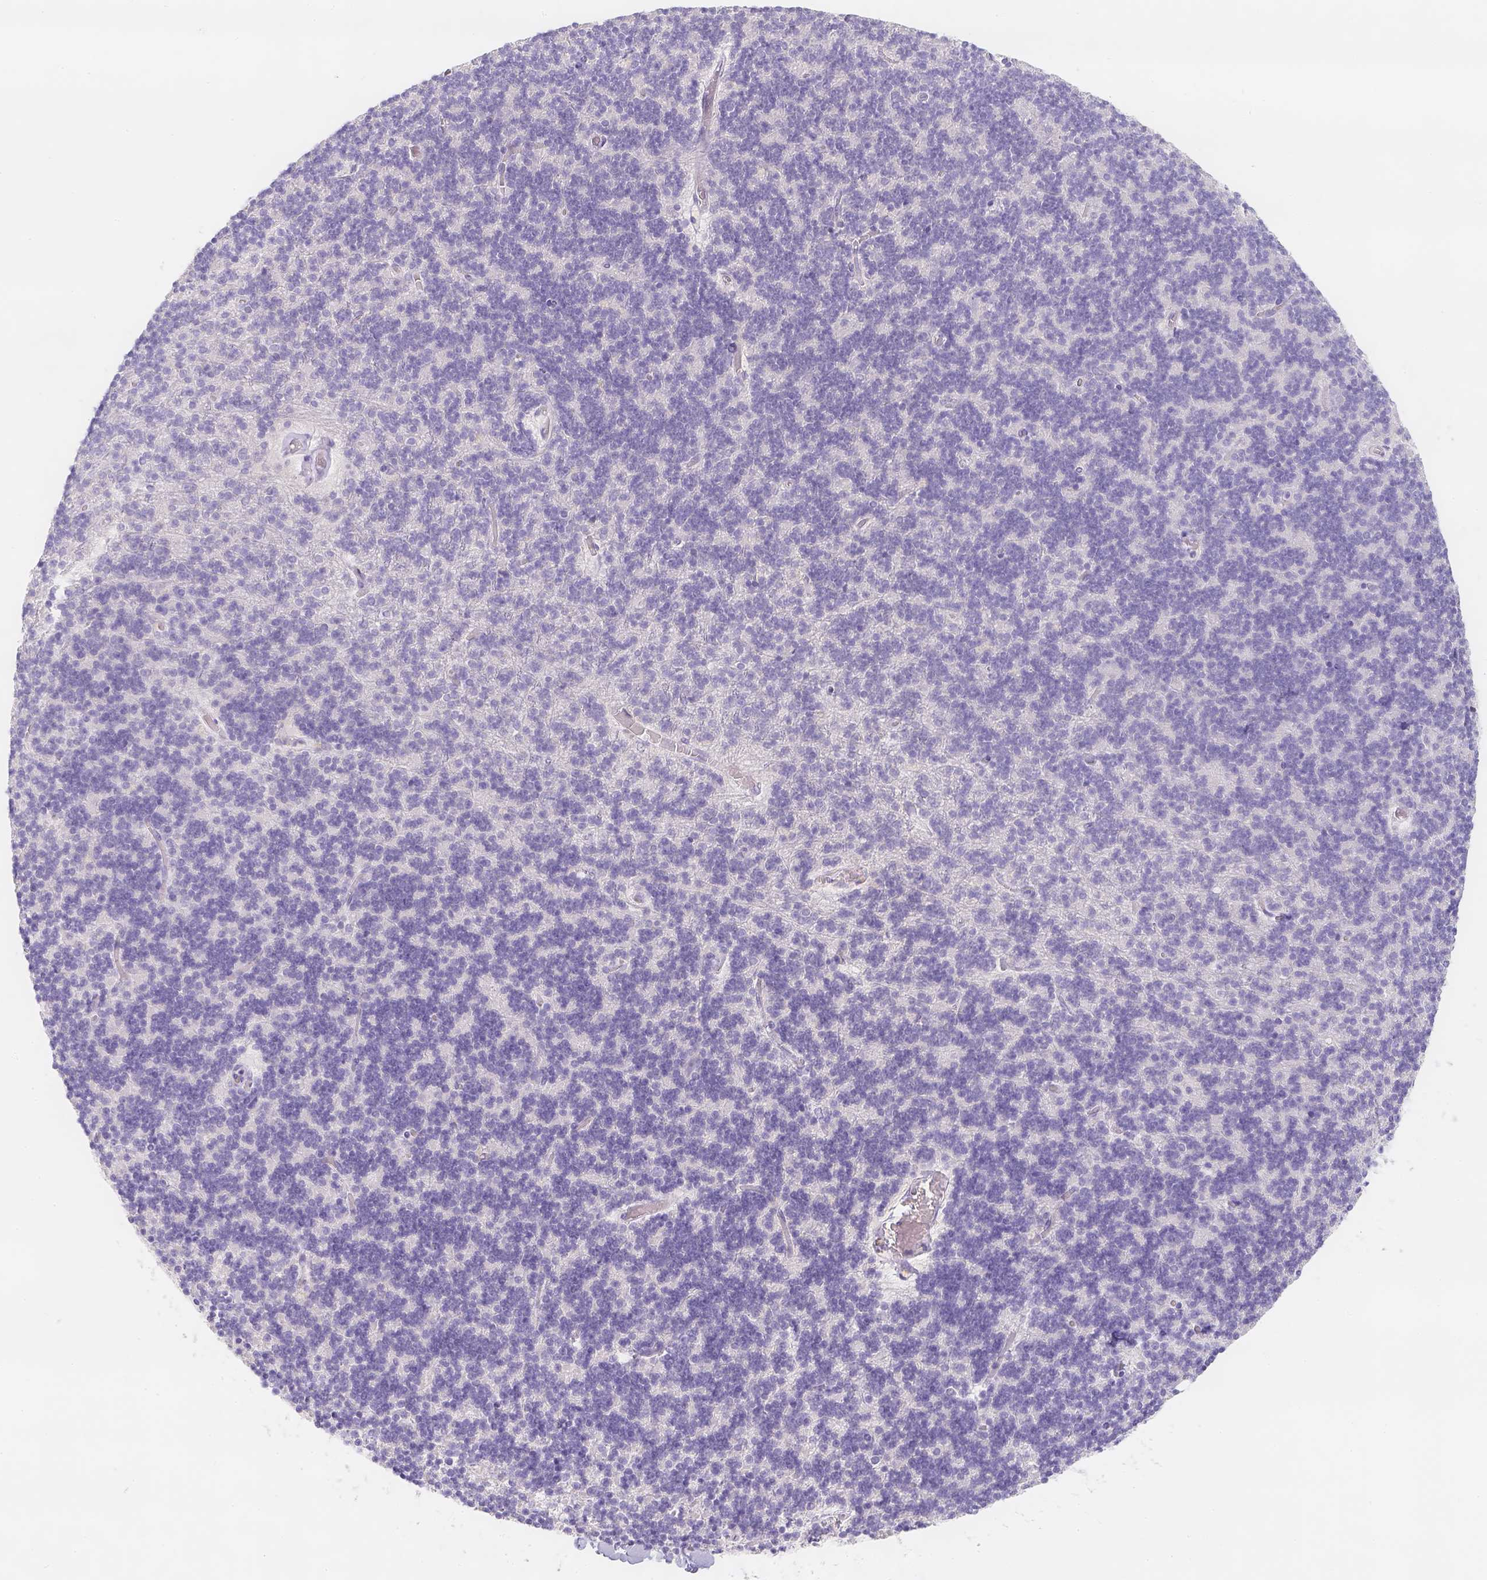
{"staining": {"intensity": "negative", "quantity": "none", "location": "none"}, "tissue": "cerebellum", "cell_type": "Cells in granular layer", "image_type": "normal", "snomed": [{"axis": "morphology", "description": "Normal tissue, NOS"}, {"axis": "topography", "description": "Cerebellum"}], "caption": "Immunohistochemical staining of benign cerebellum reveals no significant staining in cells in granular layer.", "gene": "SLC18A1", "patient": {"sex": "male", "age": 70}}